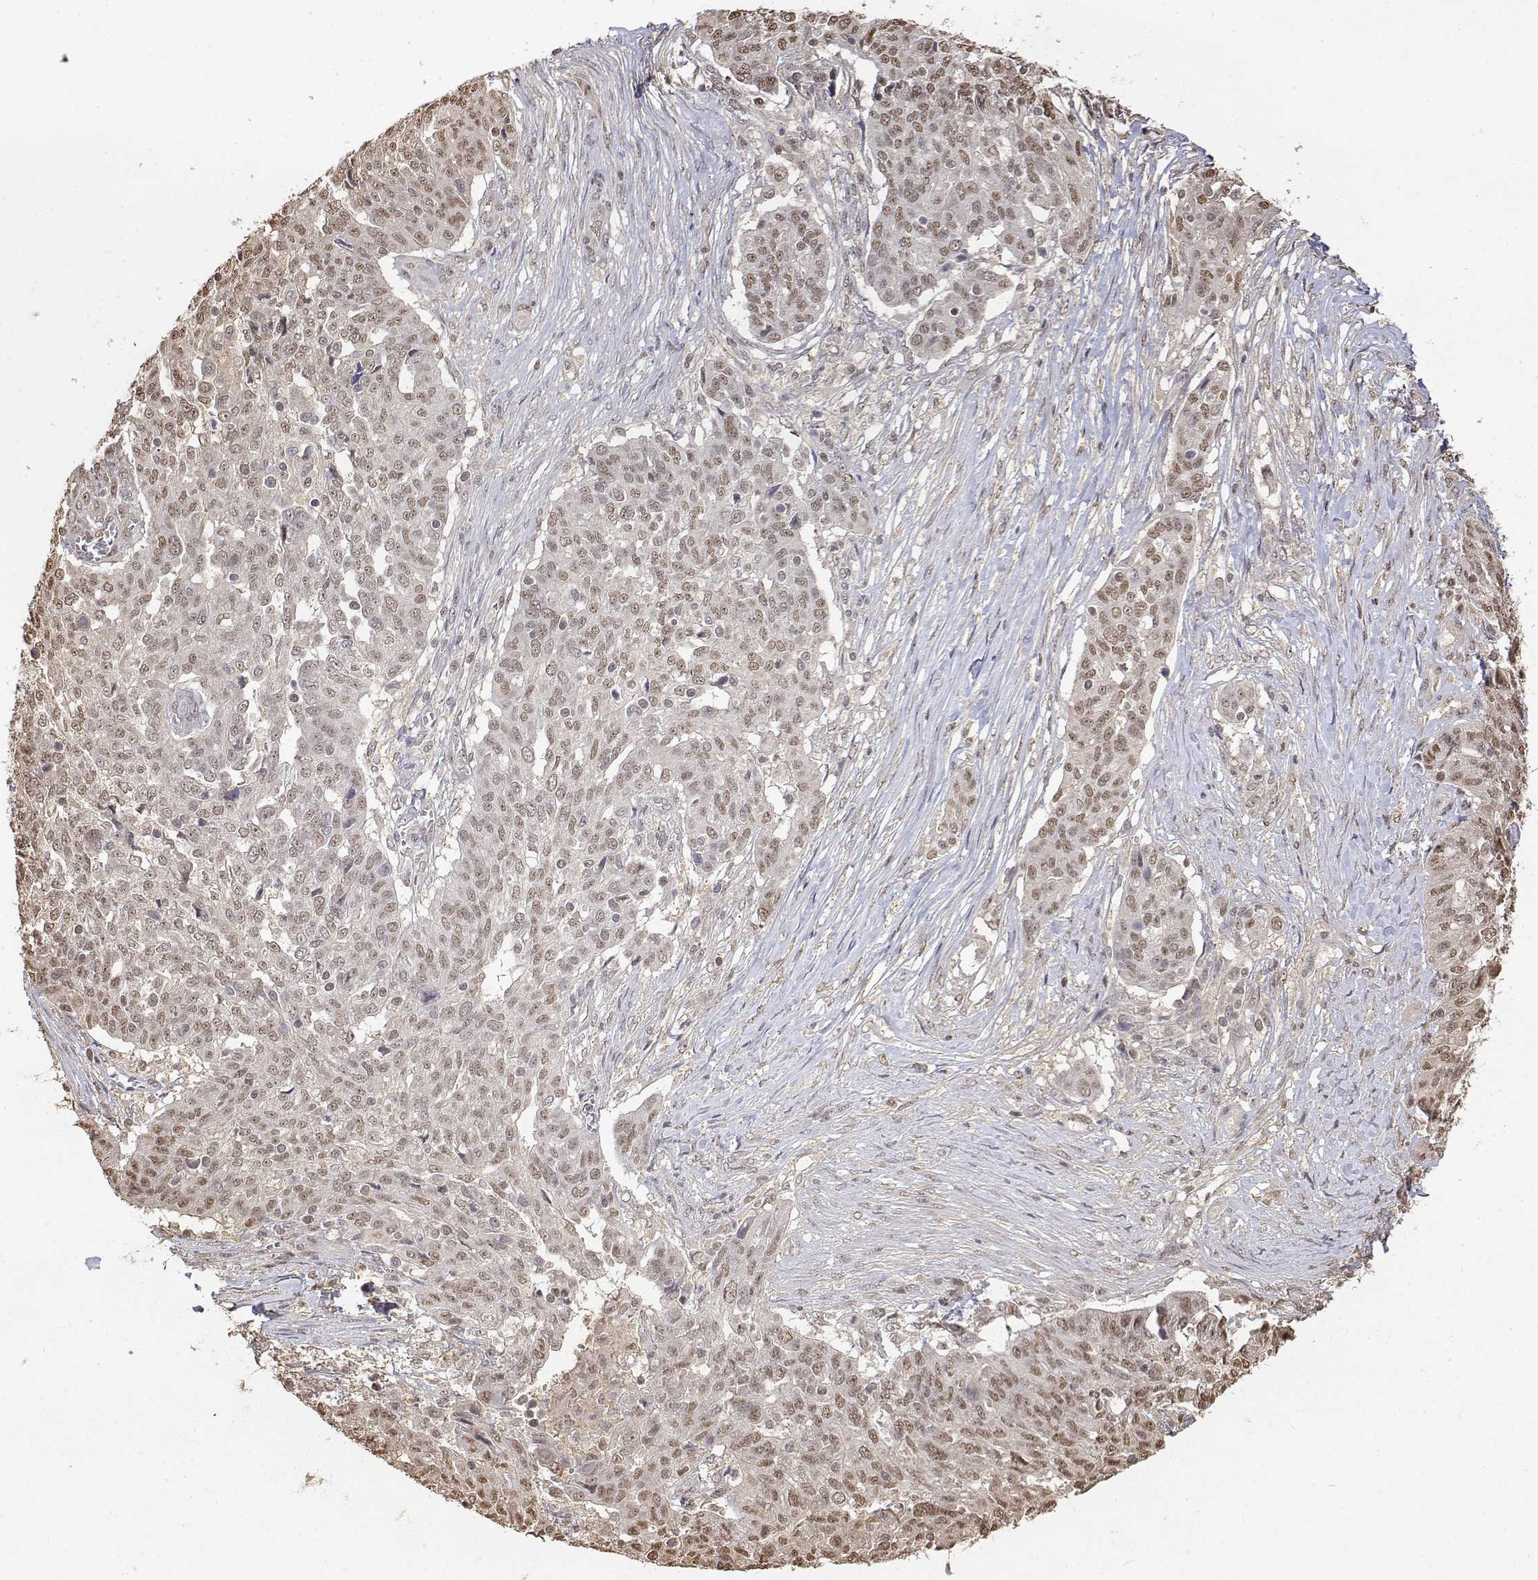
{"staining": {"intensity": "weak", "quantity": ">75%", "location": "nuclear"}, "tissue": "ovarian cancer", "cell_type": "Tumor cells", "image_type": "cancer", "snomed": [{"axis": "morphology", "description": "Cystadenocarcinoma, serous, NOS"}, {"axis": "topography", "description": "Ovary"}], "caption": "IHC histopathology image of neoplastic tissue: serous cystadenocarcinoma (ovarian) stained using immunohistochemistry (IHC) demonstrates low levels of weak protein expression localized specifically in the nuclear of tumor cells, appearing as a nuclear brown color.", "gene": "TPI1", "patient": {"sex": "female", "age": 67}}